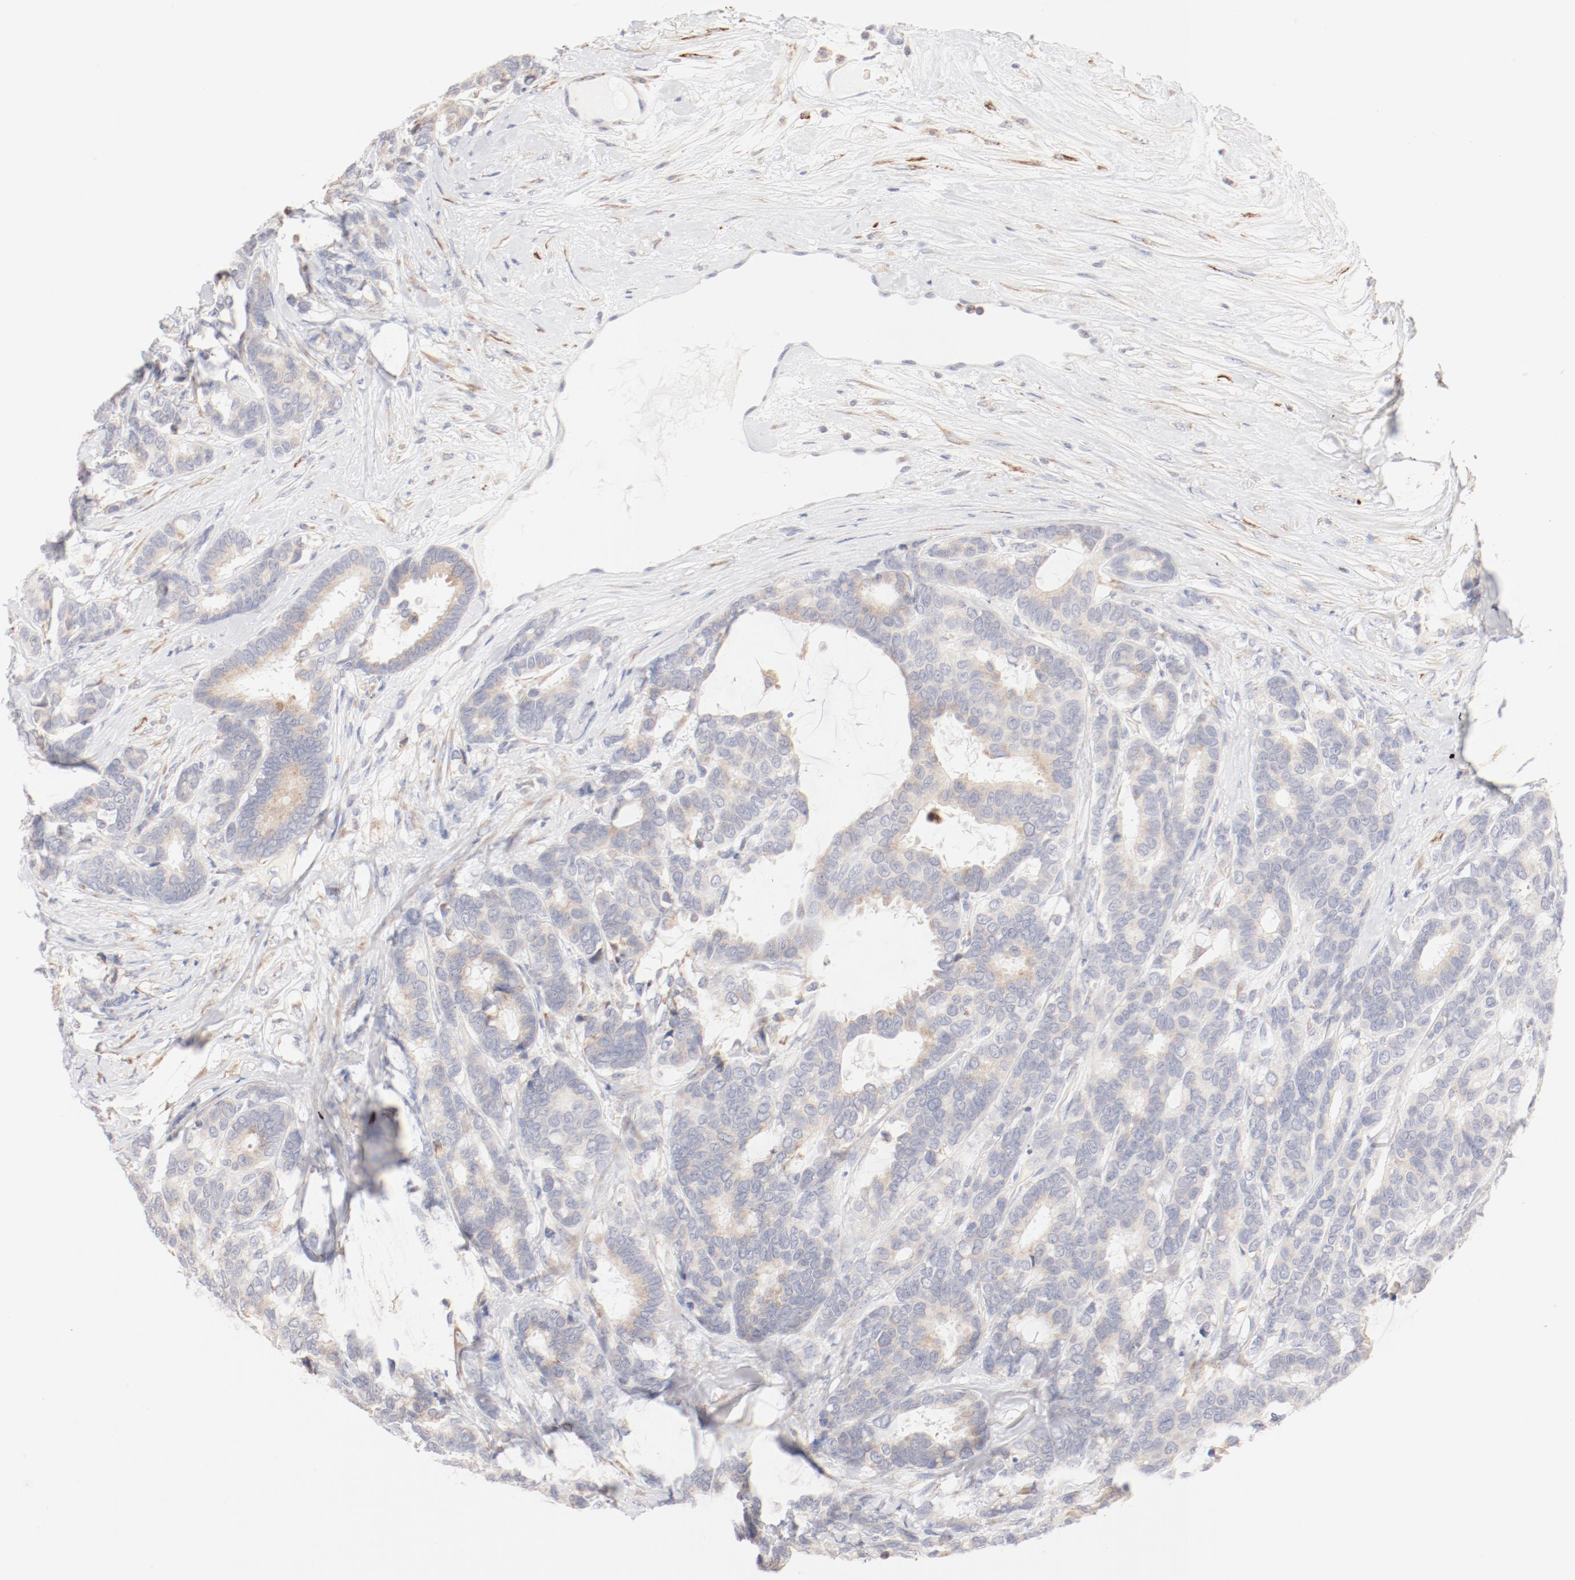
{"staining": {"intensity": "negative", "quantity": "none", "location": "none"}, "tissue": "breast cancer", "cell_type": "Tumor cells", "image_type": "cancer", "snomed": [{"axis": "morphology", "description": "Duct carcinoma"}, {"axis": "topography", "description": "Breast"}], "caption": "High magnification brightfield microscopy of breast cancer (infiltrating ductal carcinoma) stained with DAB (3,3'-diaminobenzidine) (brown) and counterstained with hematoxylin (blue): tumor cells show no significant staining.", "gene": "CTSH", "patient": {"sex": "female", "age": 87}}